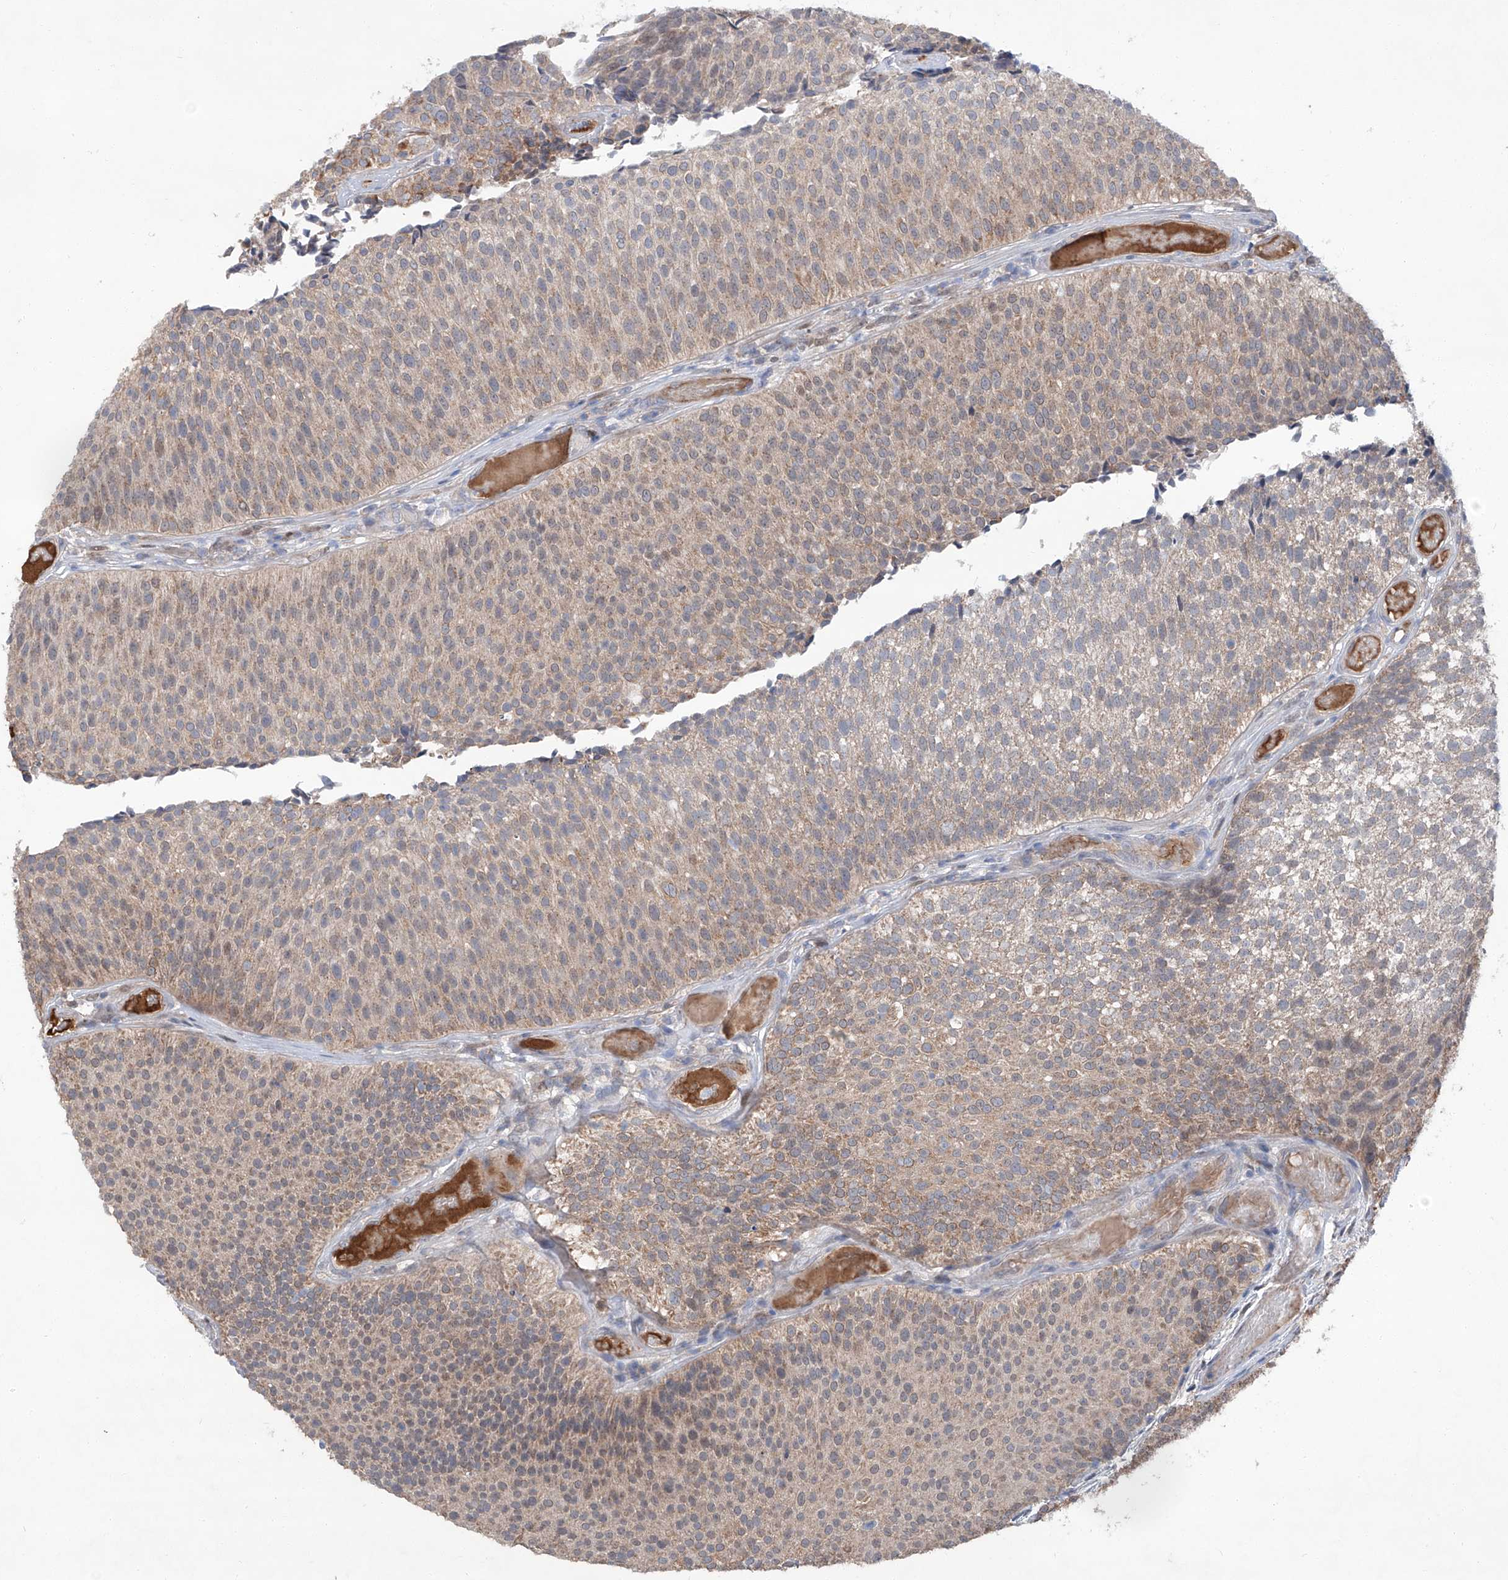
{"staining": {"intensity": "weak", "quantity": "25%-75%", "location": "cytoplasmic/membranous"}, "tissue": "urothelial cancer", "cell_type": "Tumor cells", "image_type": "cancer", "snomed": [{"axis": "morphology", "description": "Urothelial carcinoma, Low grade"}, {"axis": "topography", "description": "Urinary bladder"}], "caption": "Immunohistochemical staining of urothelial cancer shows low levels of weak cytoplasmic/membranous protein staining in about 25%-75% of tumor cells.", "gene": "SIX4", "patient": {"sex": "male", "age": 86}}